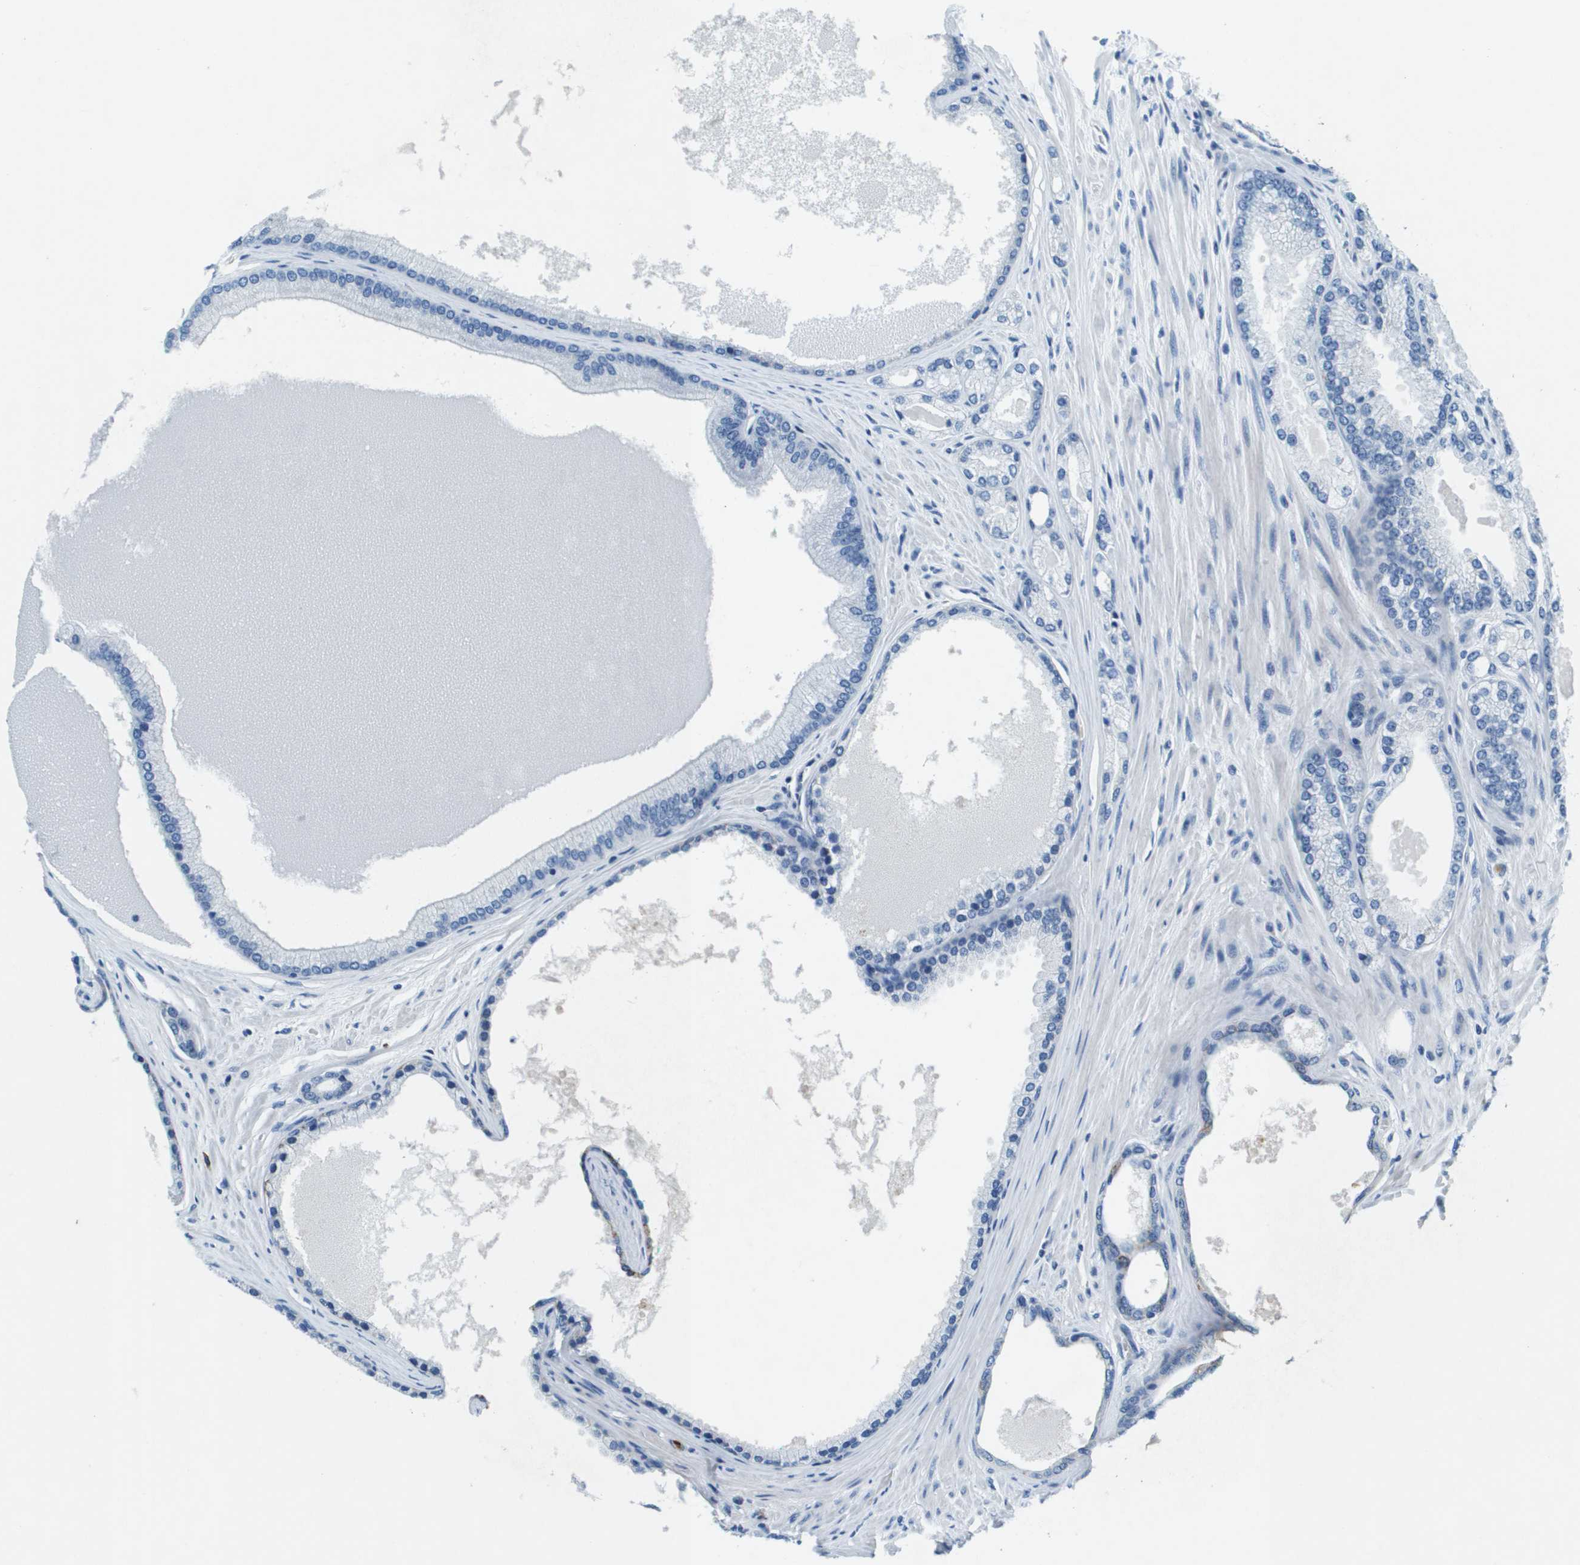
{"staining": {"intensity": "negative", "quantity": "none", "location": "none"}, "tissue": "prostate cancer", "cell_type": "Tumor cells", "image_type": "cancer", "snomed": [{"axis": "morphology", "description": "Adenocarcinoma, High grade"}, {"axis": "topography", "description": "Prostate"}], "caption": "Immunohistochemistry micrograph of neoplastic tissue: high-grade adenocarcinoma (prostate) stained with DAB demonstrates no significant protein staining in tumor cells.", "gene": "SDC1", "patient": {"sex": "male", "age": 71}}